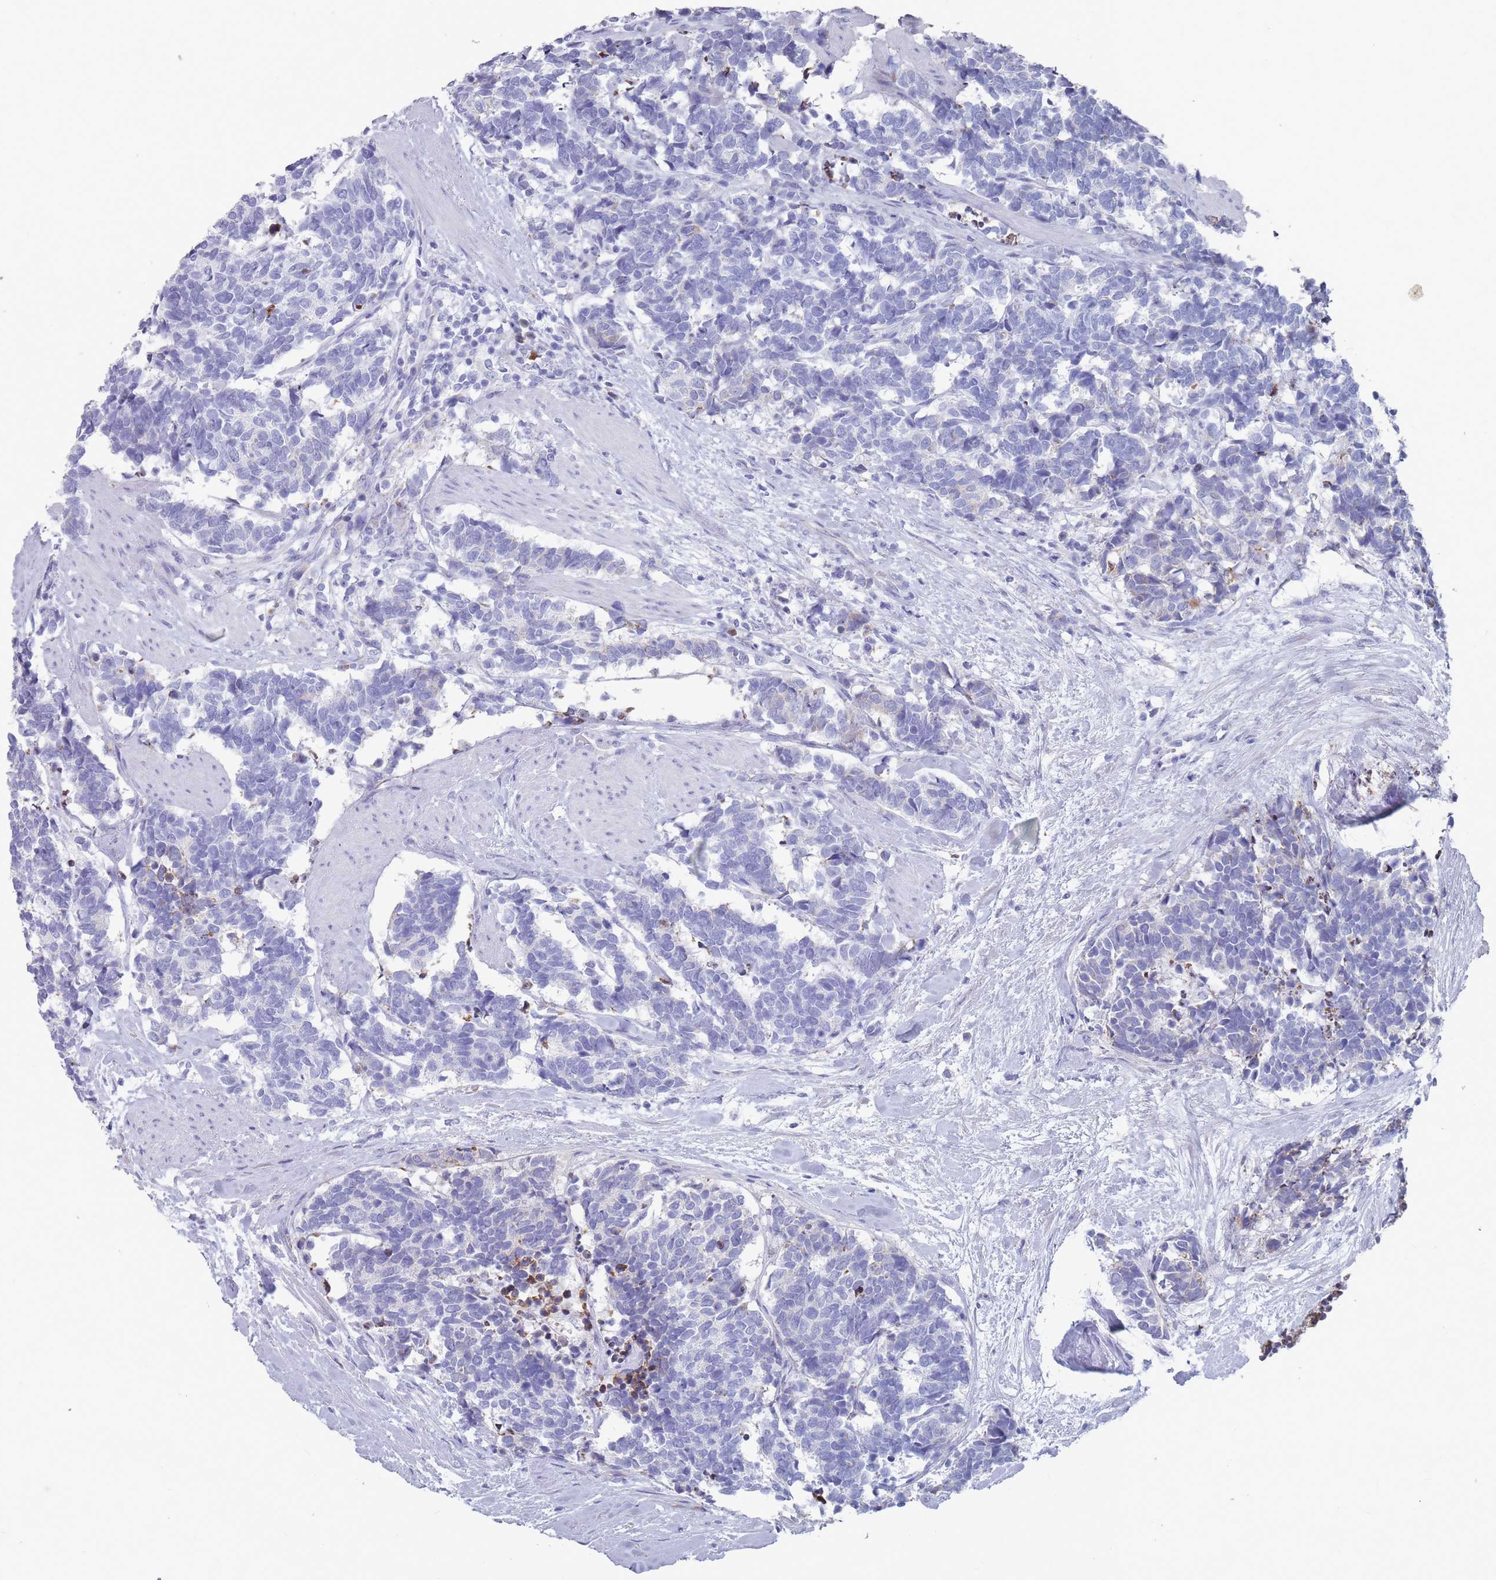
{"staining": {"intensity": "negative", "quantity": "none", "location": "none"}, "tissue": "carcinoid", "cell_type": "Tumor cells", "image_type": "cancer", "snomed": [{"axis": "morphology", "description": "Carcinoma, NOS"}, {"axis": "morphology", "description": "Carcinoid, malignant, NOS"}, {"axis": "topography", "description": "Prostate"}], "caption": "Tumor cells show no significant protein positivity in carcinoid (malignant). (DAB immunohistochemistry (IHC), high magnification).", "gene": "ST8SIA5", "patient": {"sex": "male", "age": 57}}